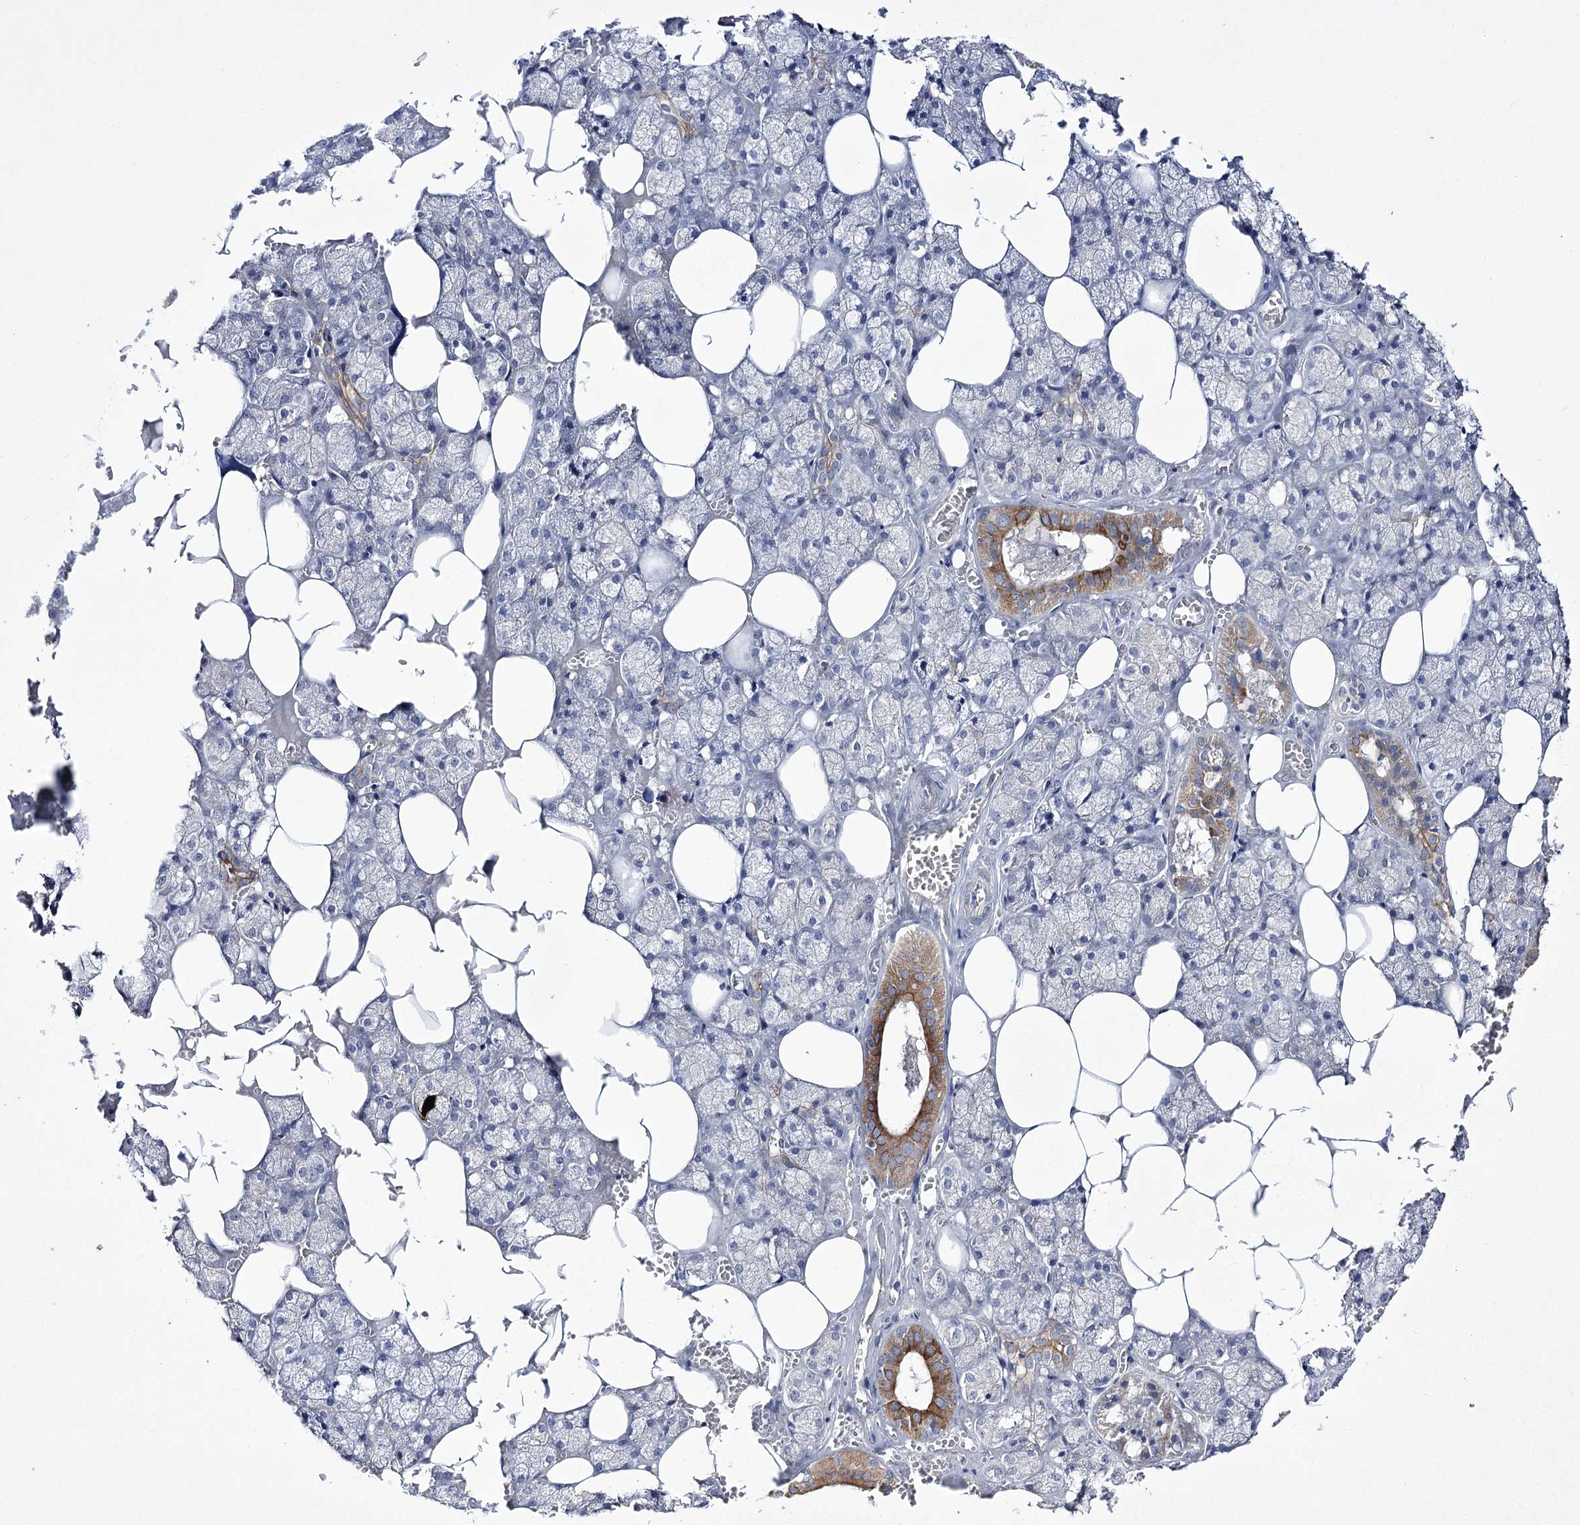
{"staining": {"intensity": "moderate", "quantity": "<25%", "location": "cytoplasmic/membranous"}, "tissue": "salivary gland", "cell_type": "Glandular cells", "image_type": "normal", "snomed": [{"axis": "morphology", "description": "Normal tissue, NOS"}, {"axis": "topography", "description": "Salivary gland"}], "caption": "Unremarkable salivary gland was stained to show a protein in brown. There is low levels of moderate cytoplasmic/membranous staining in approximately <25% of glandular cells. (DAB = brown stain, brightfield microscopy at high magnification).", "gene": "COX15", "patient": {"sex": "male", "age": 62}}